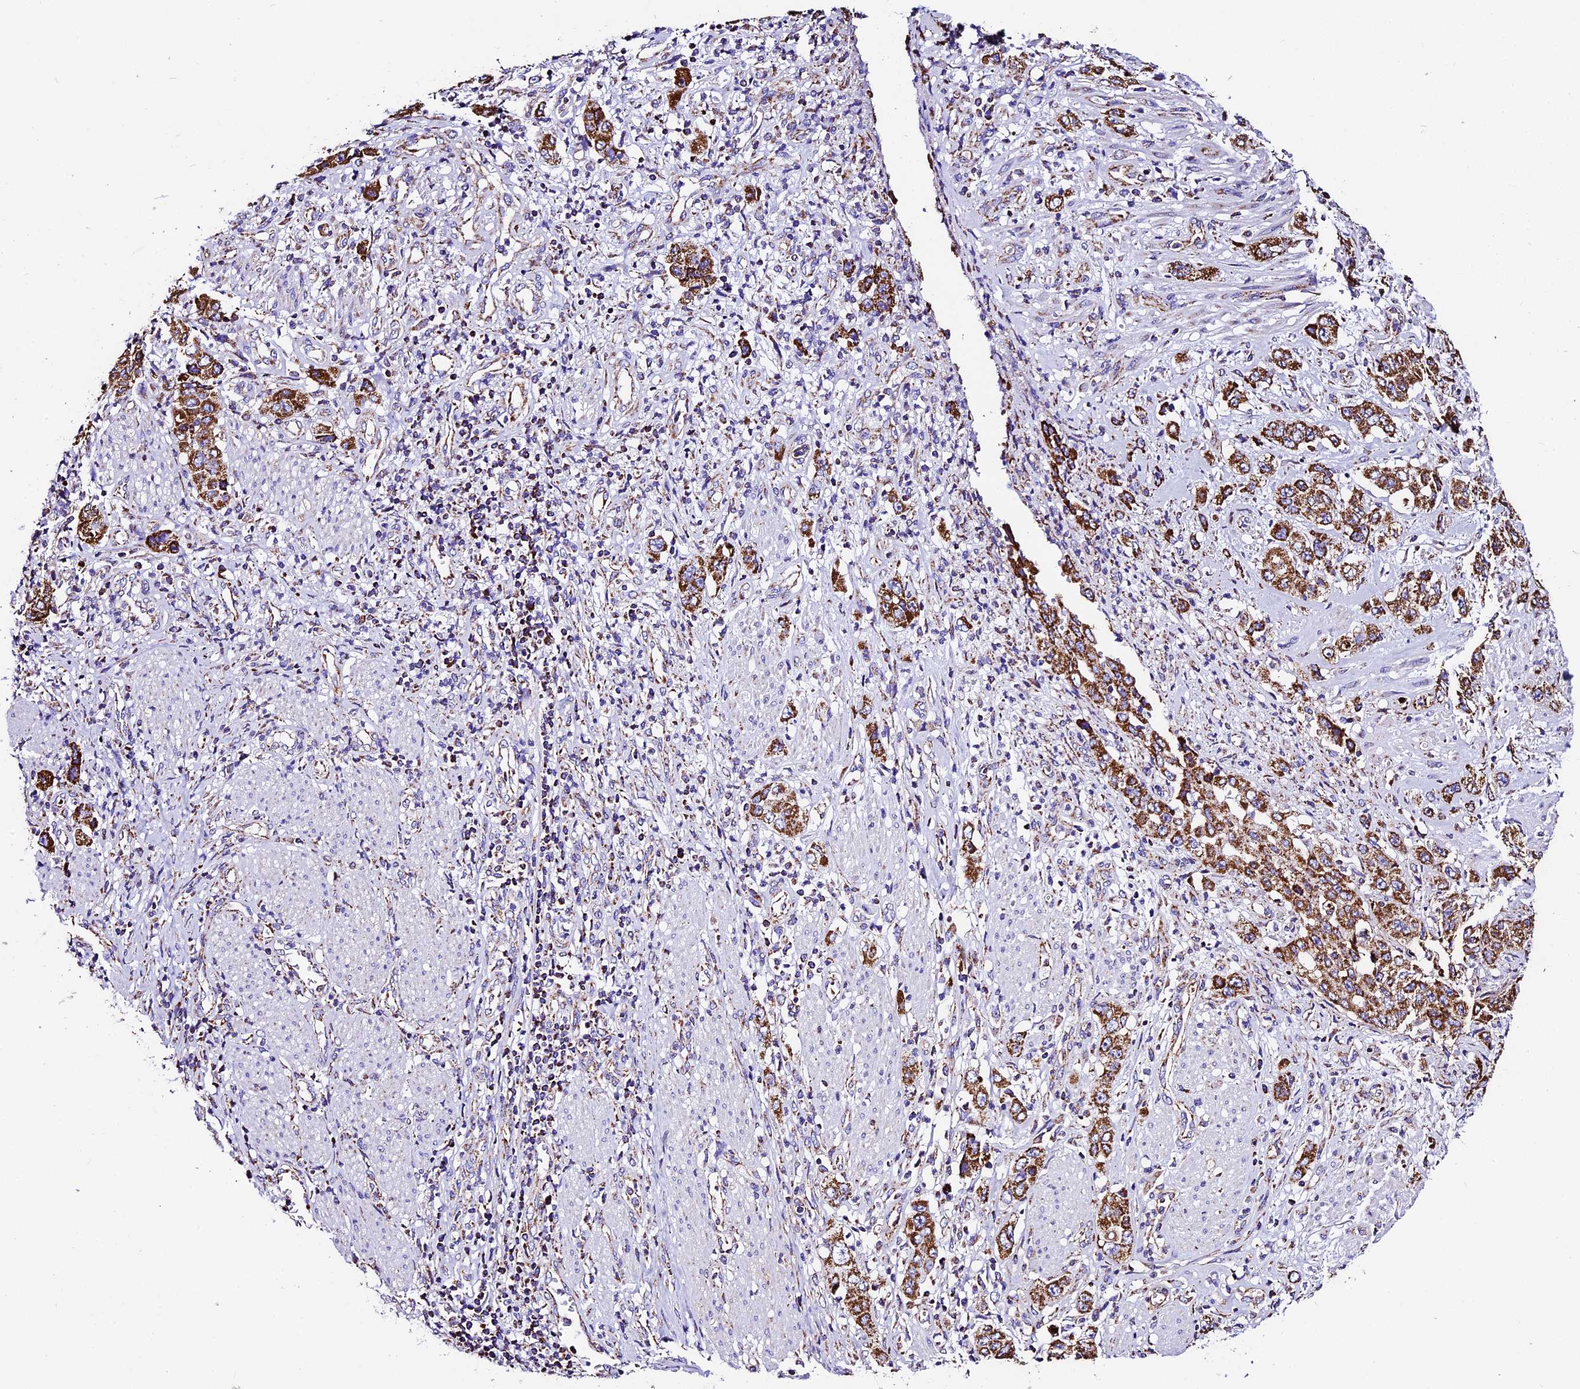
{"staining": {"intensity": "strong", "quantity": ">75%", "location": "cytoplasmic/membranous"}, "tissue": "stomach cancer", "cell_type": "Tumor cells", "image_type": "cancer", "snomed": [{"axis": "morphology", "description": "Adenocarcinoma, NOS"}, {"axis": "topography", "description": "Stomach, upper"}], "caption": "The photomicrograph reveals immunohistochemical staining of adenocarcinoma (stomach). There is strong cytoplasmic/membranous expression is present in about >75% of tumor cells.", "gene": "DCAF5", "patient": {"sex": "male", "age": 62}}